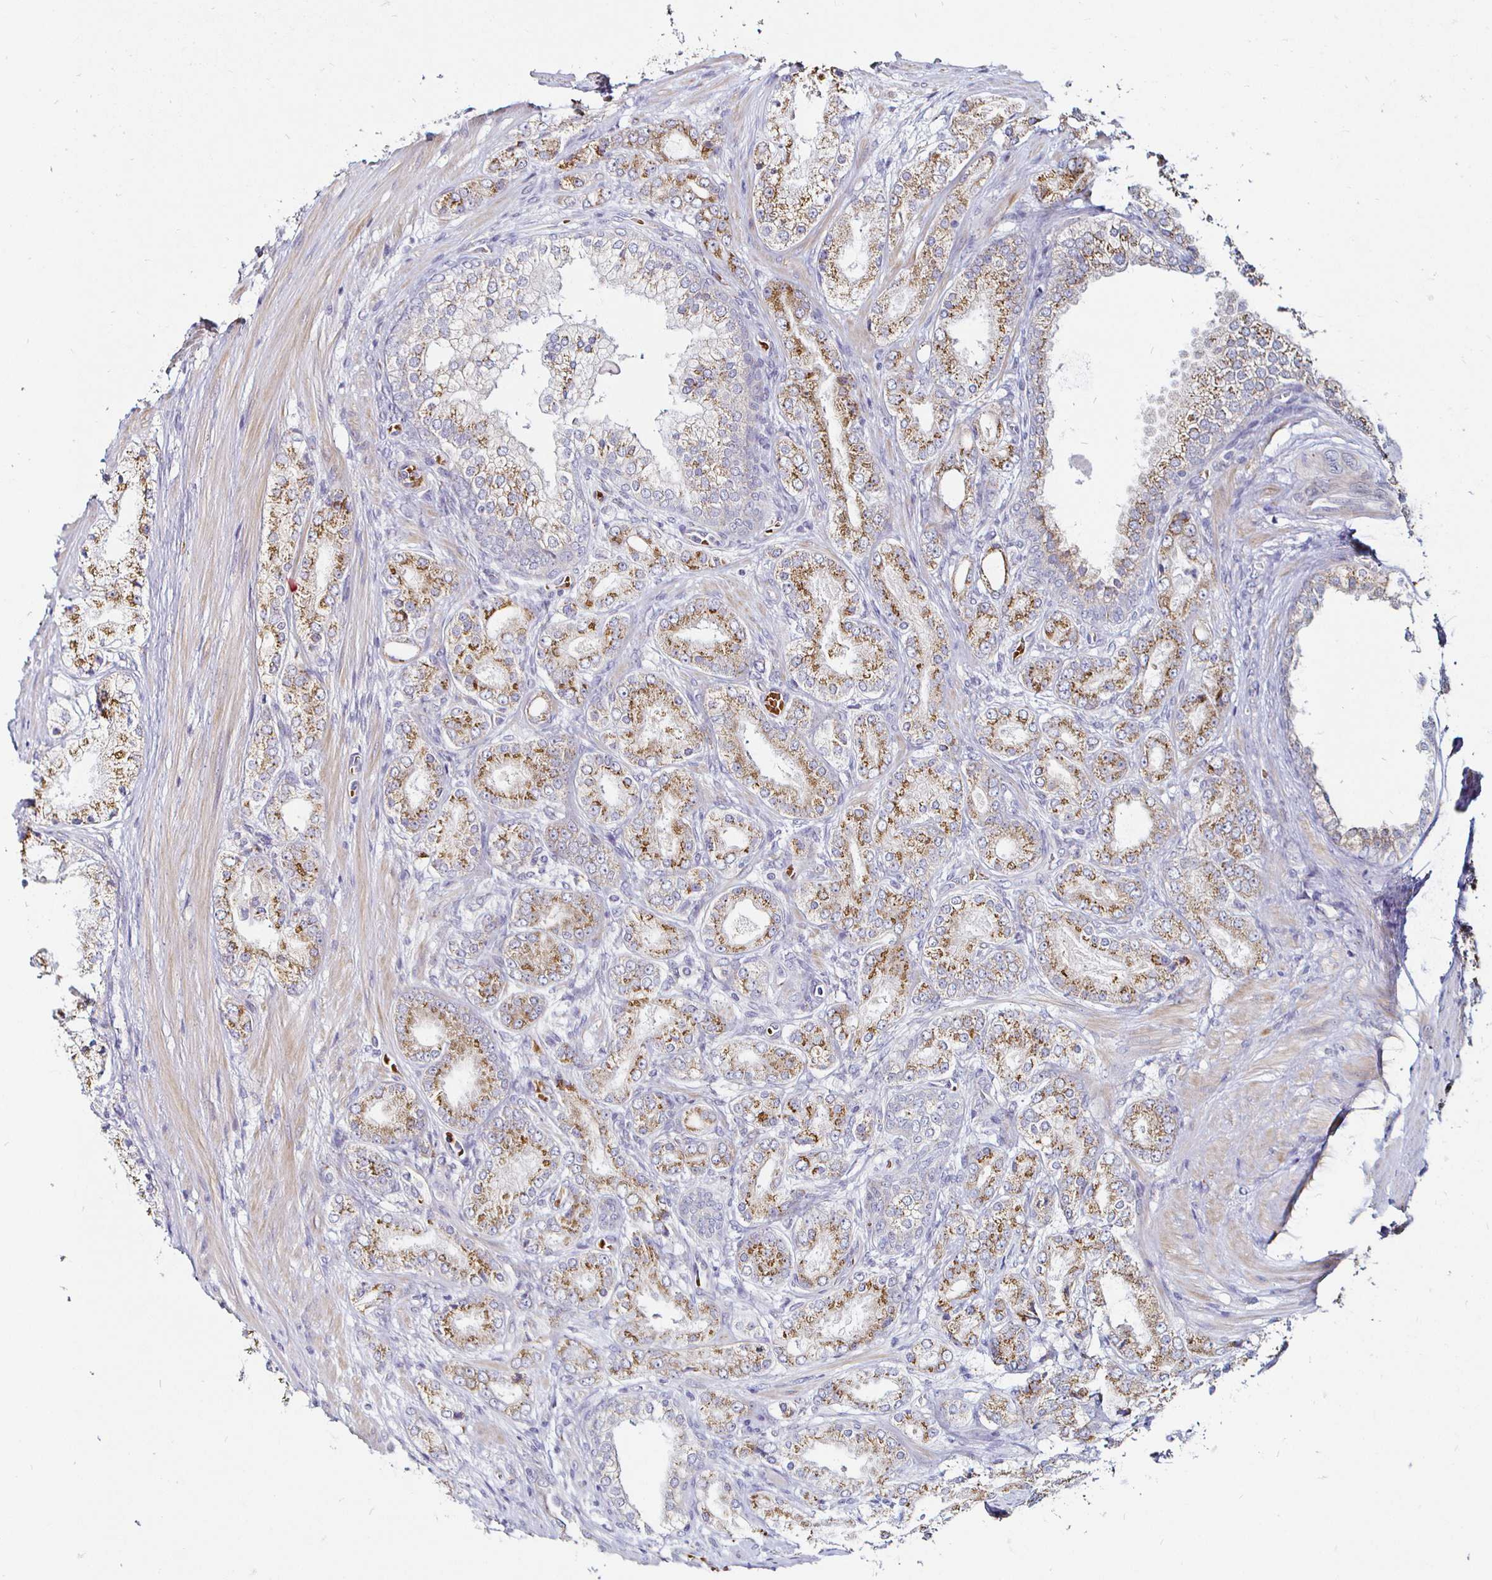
{"staining": {"intensity": "moderate", "quantity": ">75%", "location": "cytoplasmic/membranous"}, "tissue": "prostate cancer", "cell_type": "Tumor cells", "image_type": "cancer", "snomed": [{"axis": "morphology", "description": "Adenocarcinoma, High grade"}, {"axis": "topography", "description": "Prostate"}], "caption": "High-magnification brightfield microscopy of prostate adenocarcinoma (high-grade) stained with DAB (3,3'-diaminobenzidine) (brown) and counterstained with hematoxylin (blue). tumor cells exhibit moderate cytoplasmic/membranous staining is appreciated in approximately>75% of cells.", "gene": "ATG3", "patient": {"sex": "male", "age": 63}}